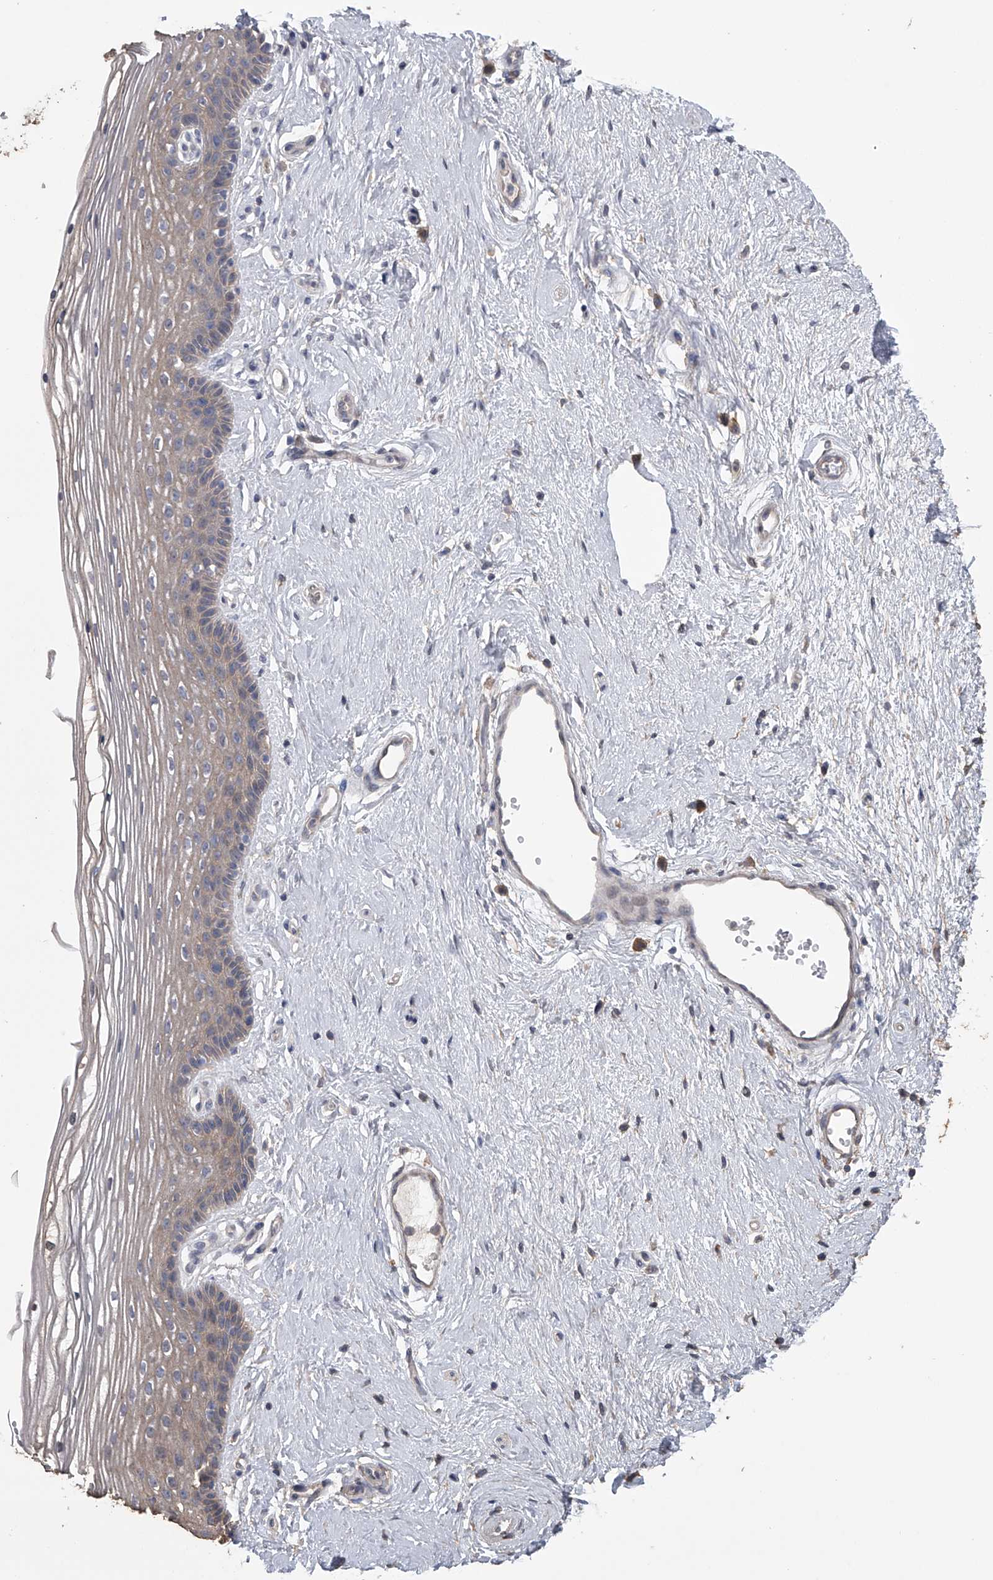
{"staining": {"intensity": "weak", "quantity": "25%-75%", "location": "cytoplasmic/membranous"}, "tissue": "vagina", "cell_type": "Squamous epithelial cells", "image_type": "normal", "snomed": [{"axis": "morphology", "description": "Normal tissue, NOS"}, {"axis": "topography", "description": "Vagina"}], "caption": "This histopathology image exhibits unremarkable vagina stained with immunohistochemistry (IHC) to label a protein in brown. The cytoplasmic/membranous of squamous epithelial cells show weak positivity for the protein. Nuclei are counter-stained blue.", "gene": "ZNF343", "patient": {"sex": "female", "age": 46}}